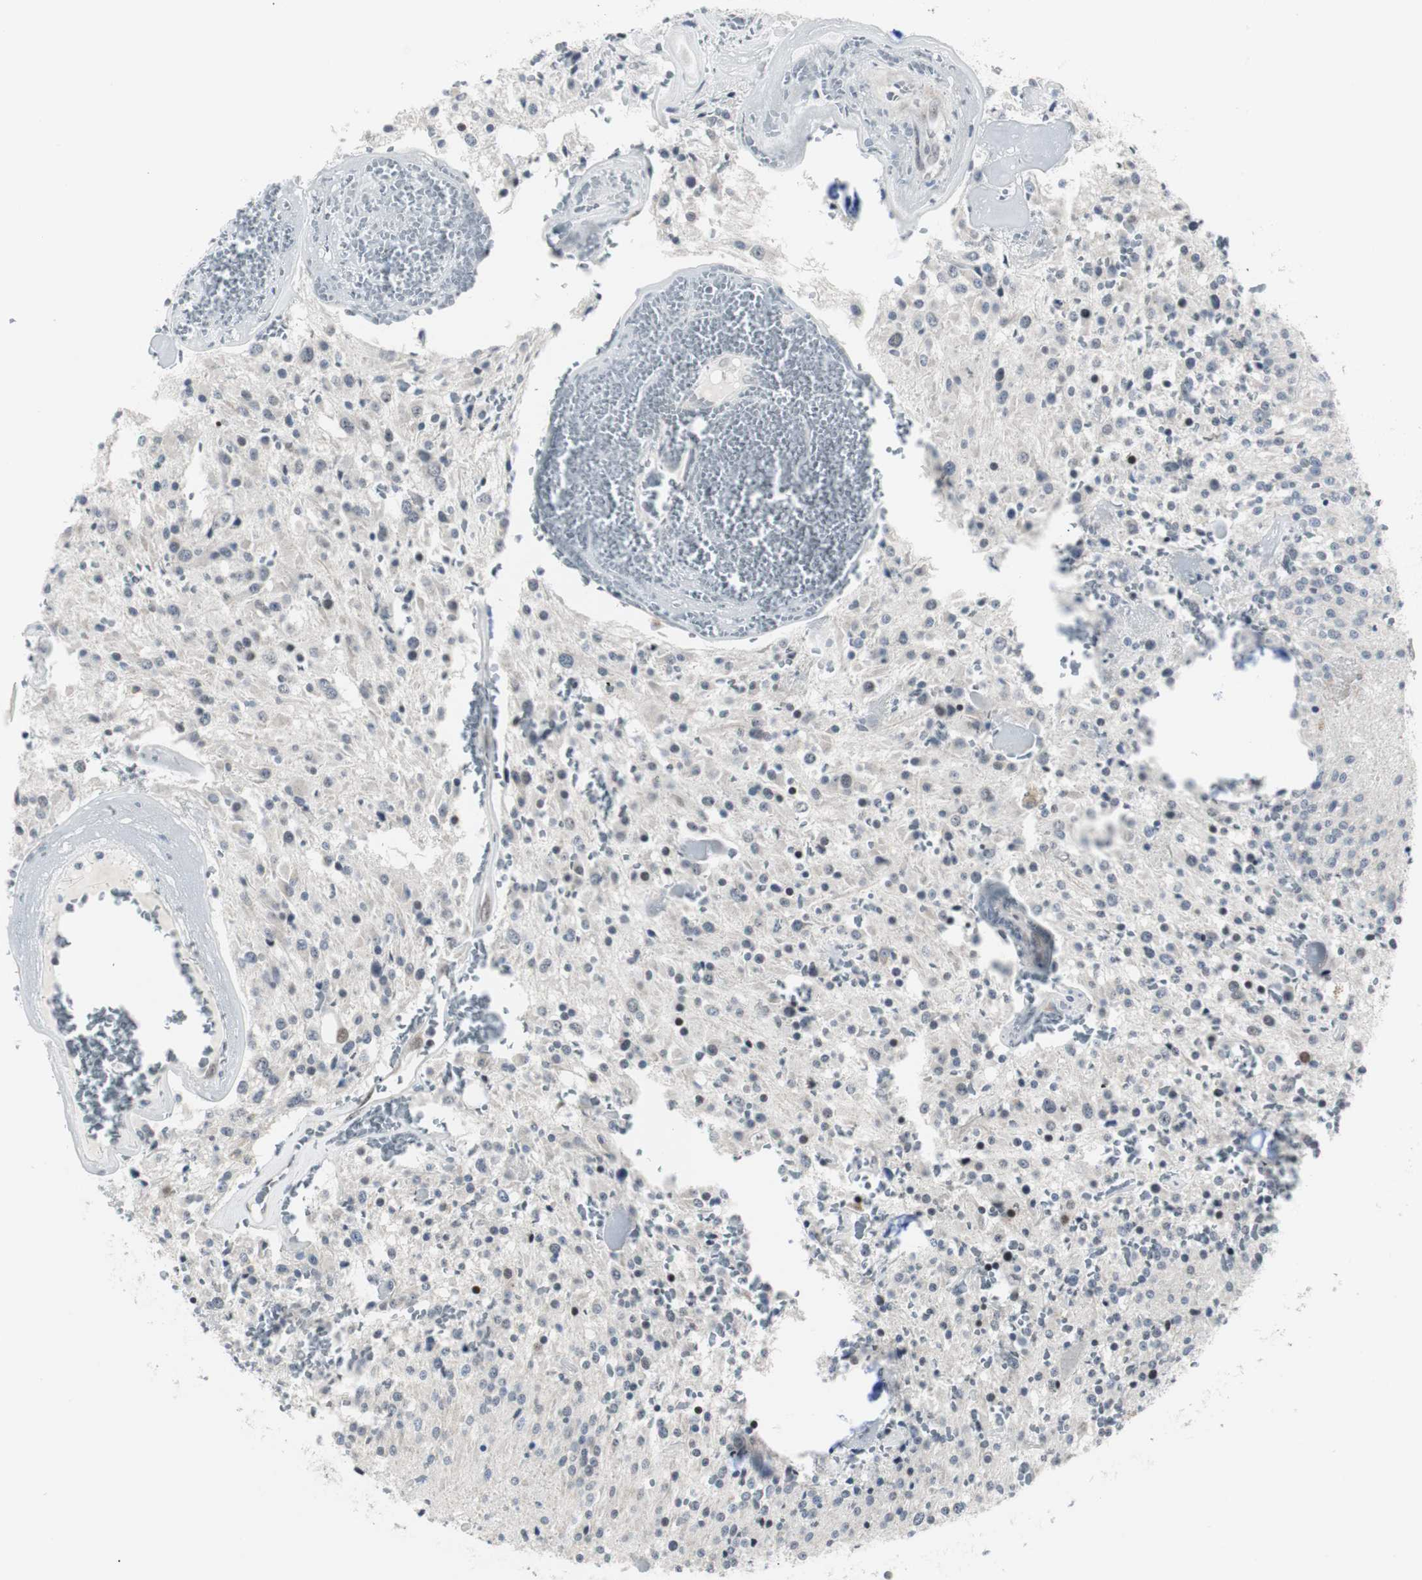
{"staining": {"intensity": "weak", "quantity": "<25%", "location": "nuclear"}, "tissue": "glioma", "cell_type": "Tumor cells", "image_type": "cancer", "snomed": [{"axis": "morphology", "description": "Glioma, malignant, Low grade"}, {"axis": "topography", "description": "Brain"}], "caption": "Image shows no protein positivity in tumor cells of malignant glioma (low-grade) tissue.", "gene": "MTA1", "patient": {"sex": "male", "age": 58}}